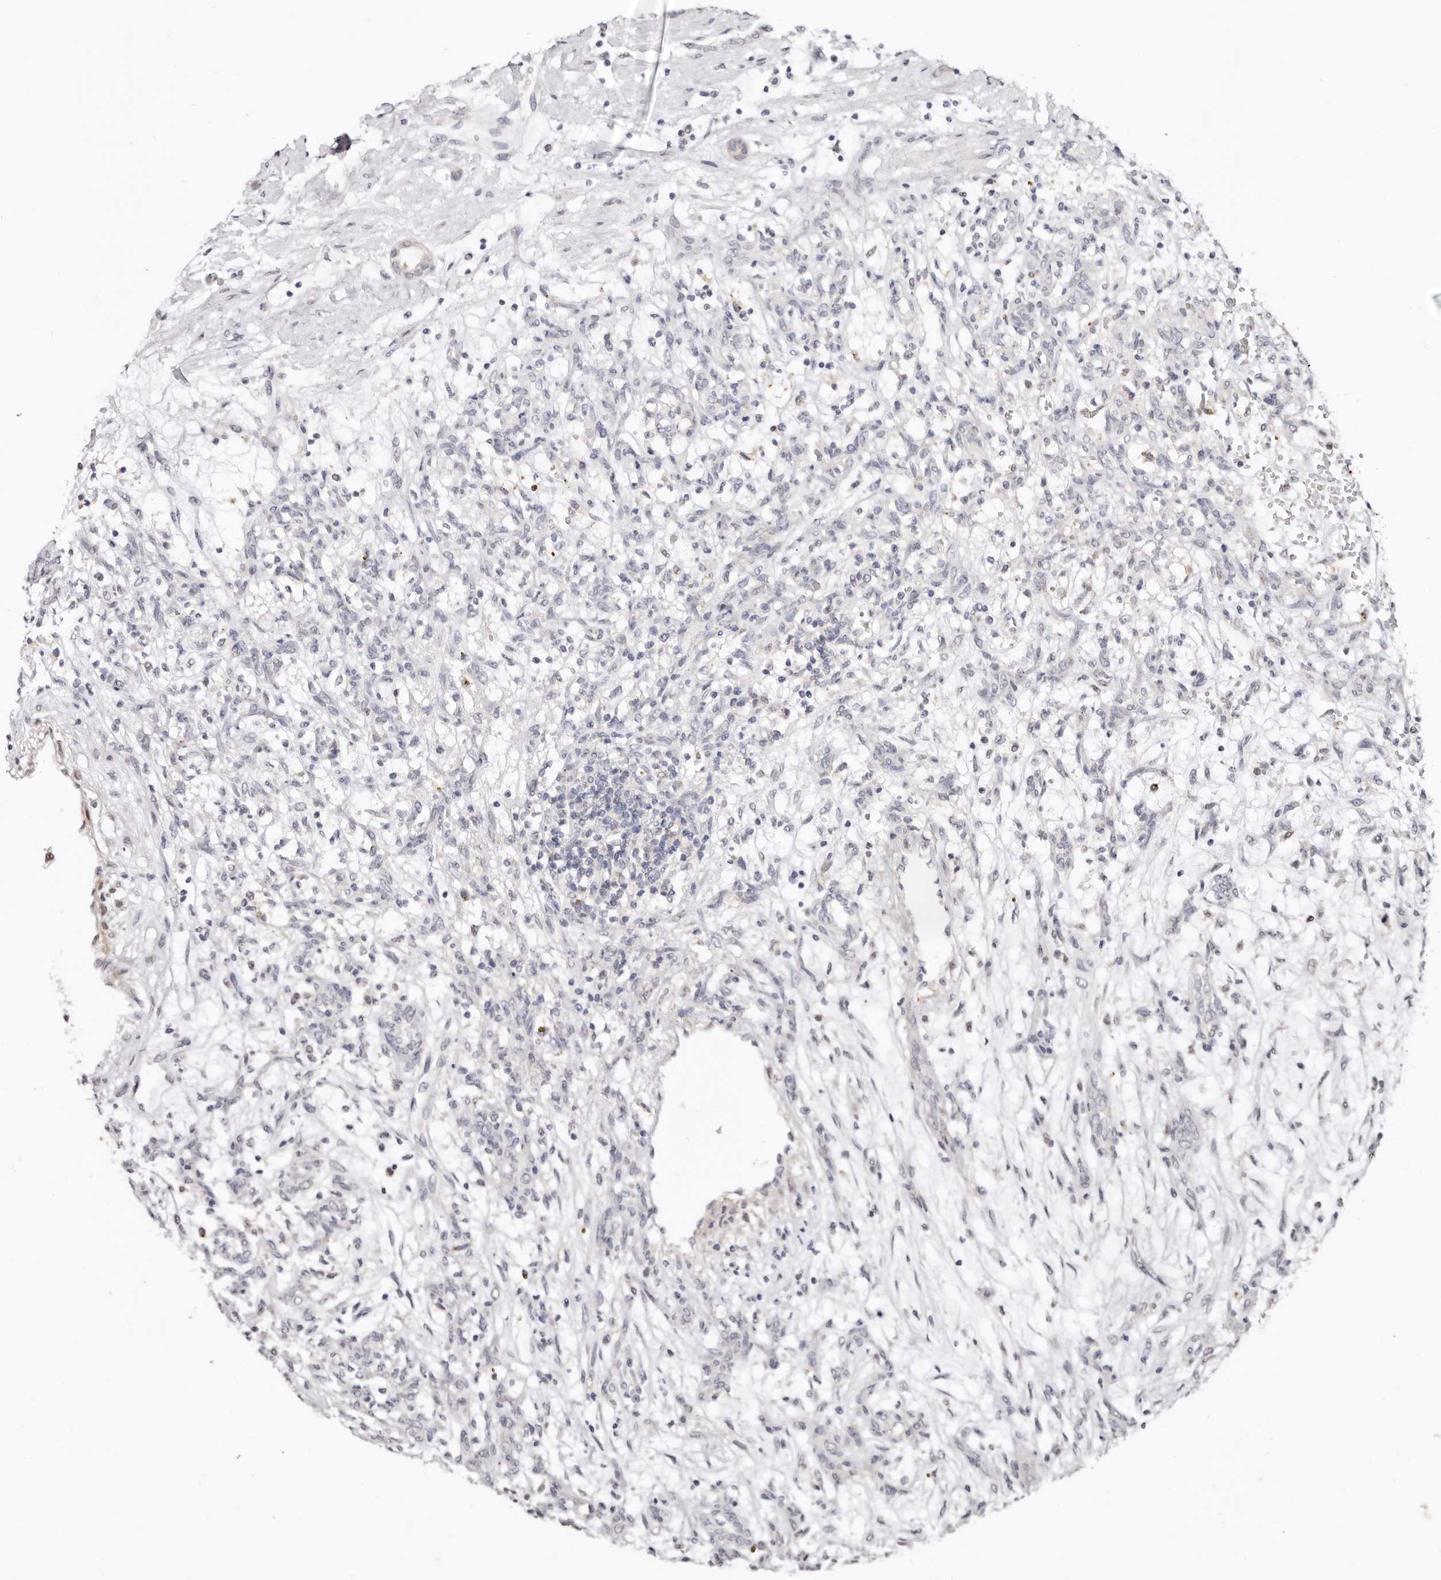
{"staining": {"intensity": "negative", "quantity": "none", "location": "none"}, "tissue": "renal cancer", "cell_type": "Tumor cells", "image_type": "cancer", "snomed": [{"axis": "morphology", "description": "Adenocarcinoma, NOS"}, {"axis": "topography", "description": "Kidney"}], "caption": "This is an immunohistochemistry (IHC) photomicrograph of renal cancer (adenocarcinoma). There is no positivity in tumor cells.", "gene": "TYW3", "patient": {"sex": "female", "age": 57}}